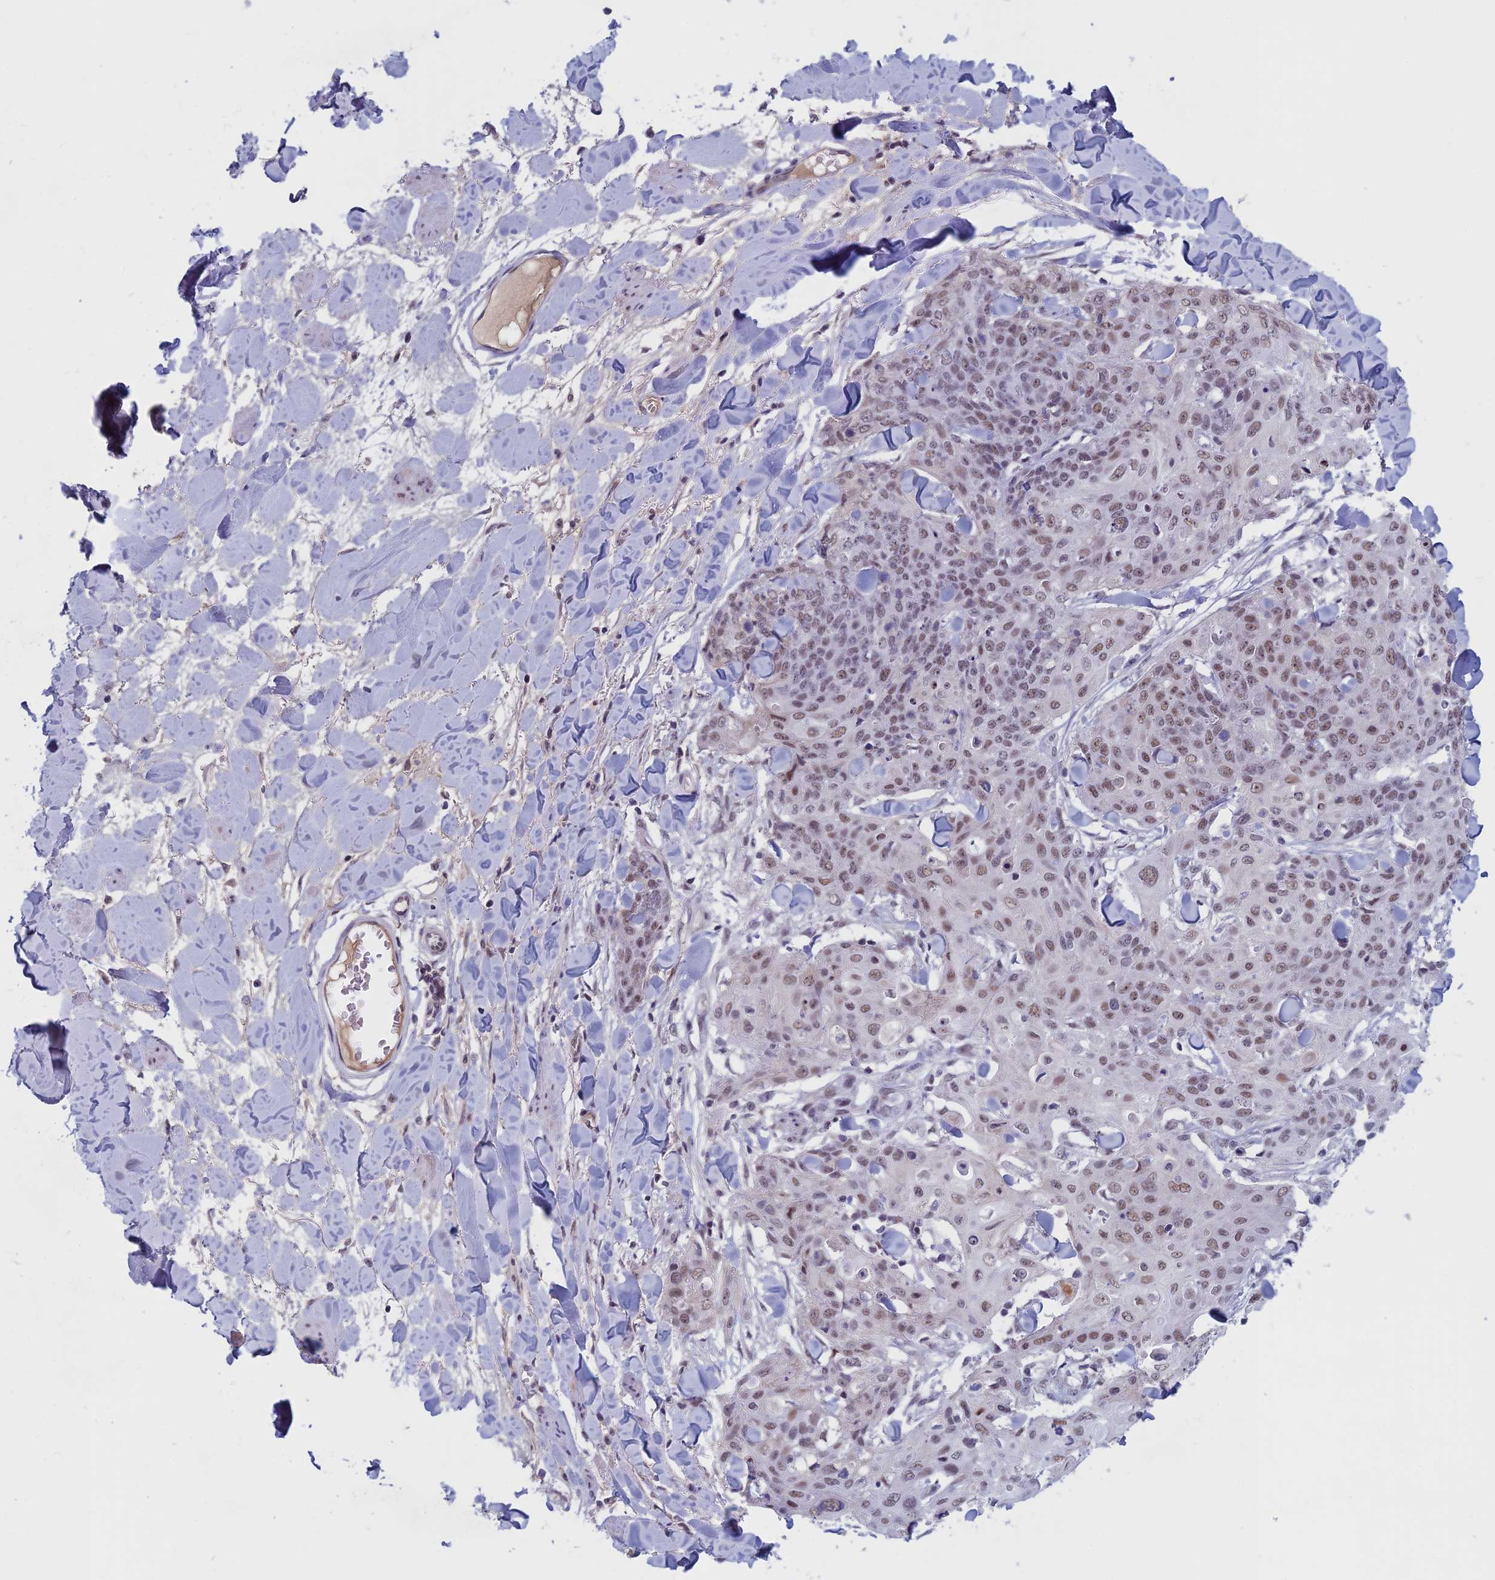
{"staining": {"intensity": "weak", "quantity": ">75%", "location": "nuclear"}, "tissue": "skin cancer", "cell_type": "Tumor cells", "image_type": "cancer", "snomed": [{"axis": "morphology", "description": "Squamous cell carcinoma, NOS"}, {"axis": "topography", "description": "Skin"}, {"axis": "topography", "description": "Vulva"}], "caption": "Squamous cell carcinoma (skin) stained with a protein marker shows weak staining in tumor cells.", "gene": "ASH2L", "patient": {"sex": "female", "age": 85}}